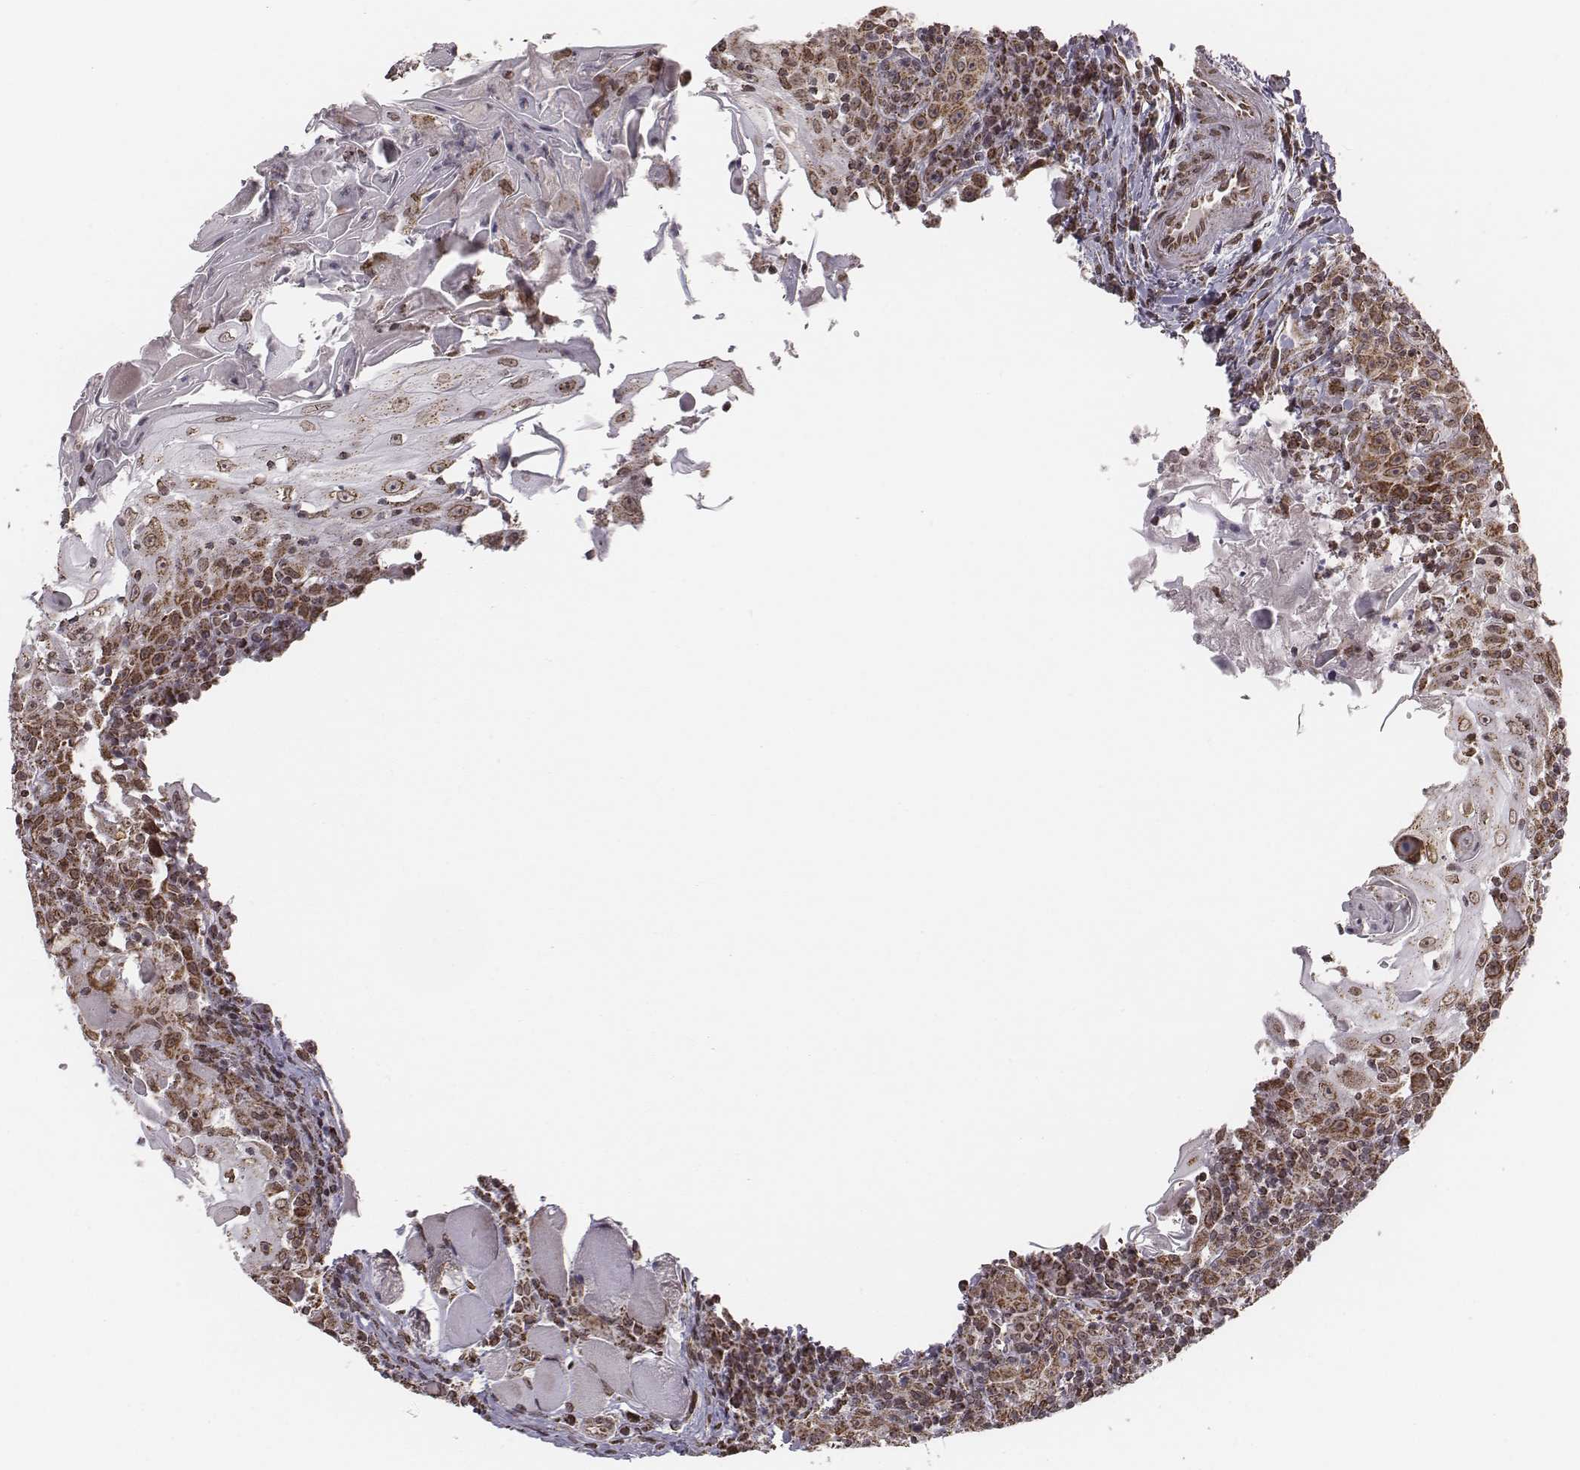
{"staining": {"intensity": "strong", "quantity": ">75%", "location": "cytoplasmic/membranous"}, "tissue": "head and neck cancer", "cell_type": "Tumor cells", "image_type": "cancer", "snomed": [{"axis": "morphology", "description": "Squamous cell carcinoma, NOS"}, {"axis": "topography", "description": "Head-Neck"}], "caption": "Head and neck squamous cell carcinoma stained with a protein marker exhibits strong staining in tumor cells.", "gene": "ACOT2", "patient": {"sex": "male", "age": 52}}